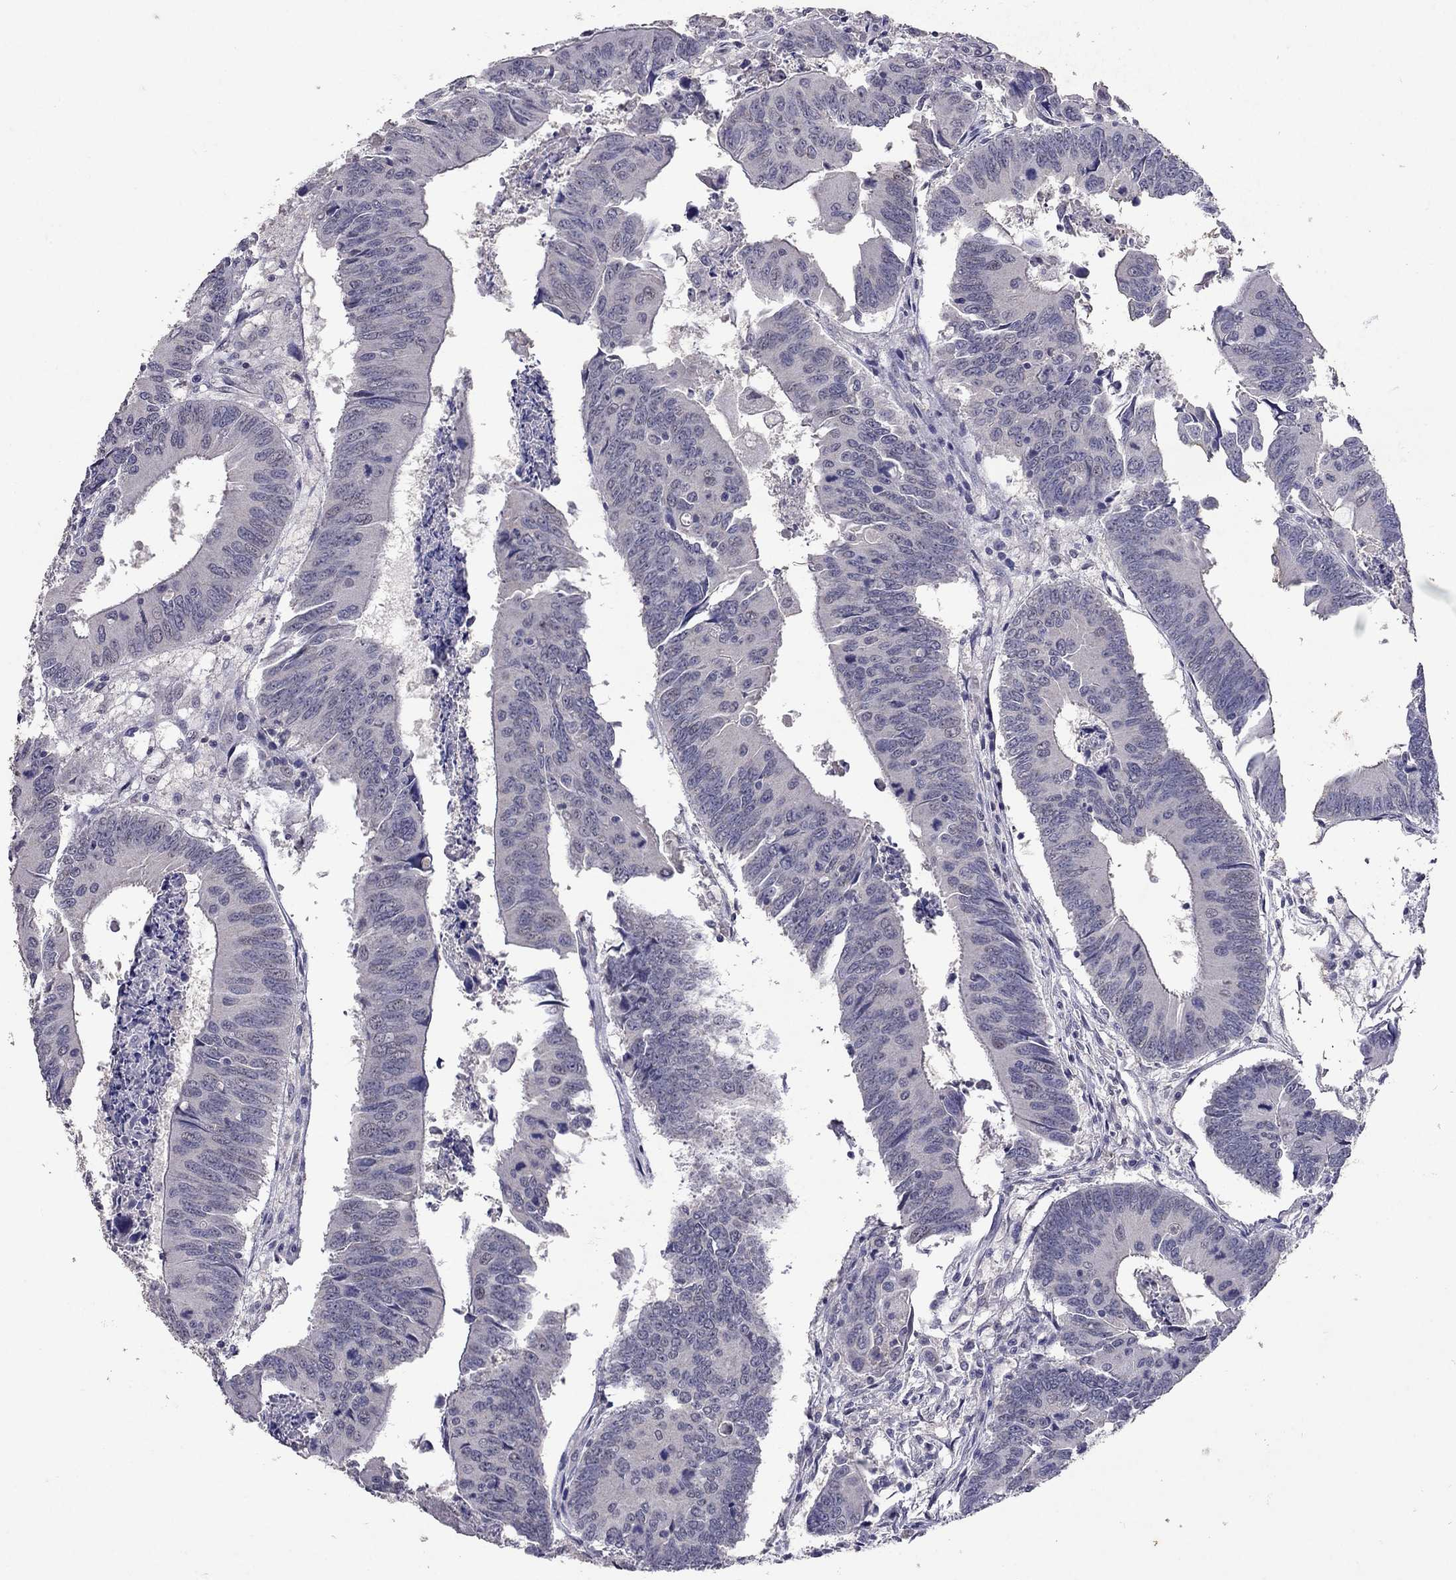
{"staining": {"intensity": "negative", "quantity": "none", "location": "none"}, "tissue": "colorectal cancer", "cell_type": "Tumor cells", "image_type": "cancer", "snomed": [{"axis": "morphology", "description": "Adenocarcinoma, NOS"}, {"axis": "topography", "description": "Rectum"}], "caption": "A histopathology image of human colorectal cancer is negative for staining in tumor cells. (DAB immunohistochemistry (IHC), high magnification).", "gene": "FST", "patient": {"sex": "male", "age": 67}}